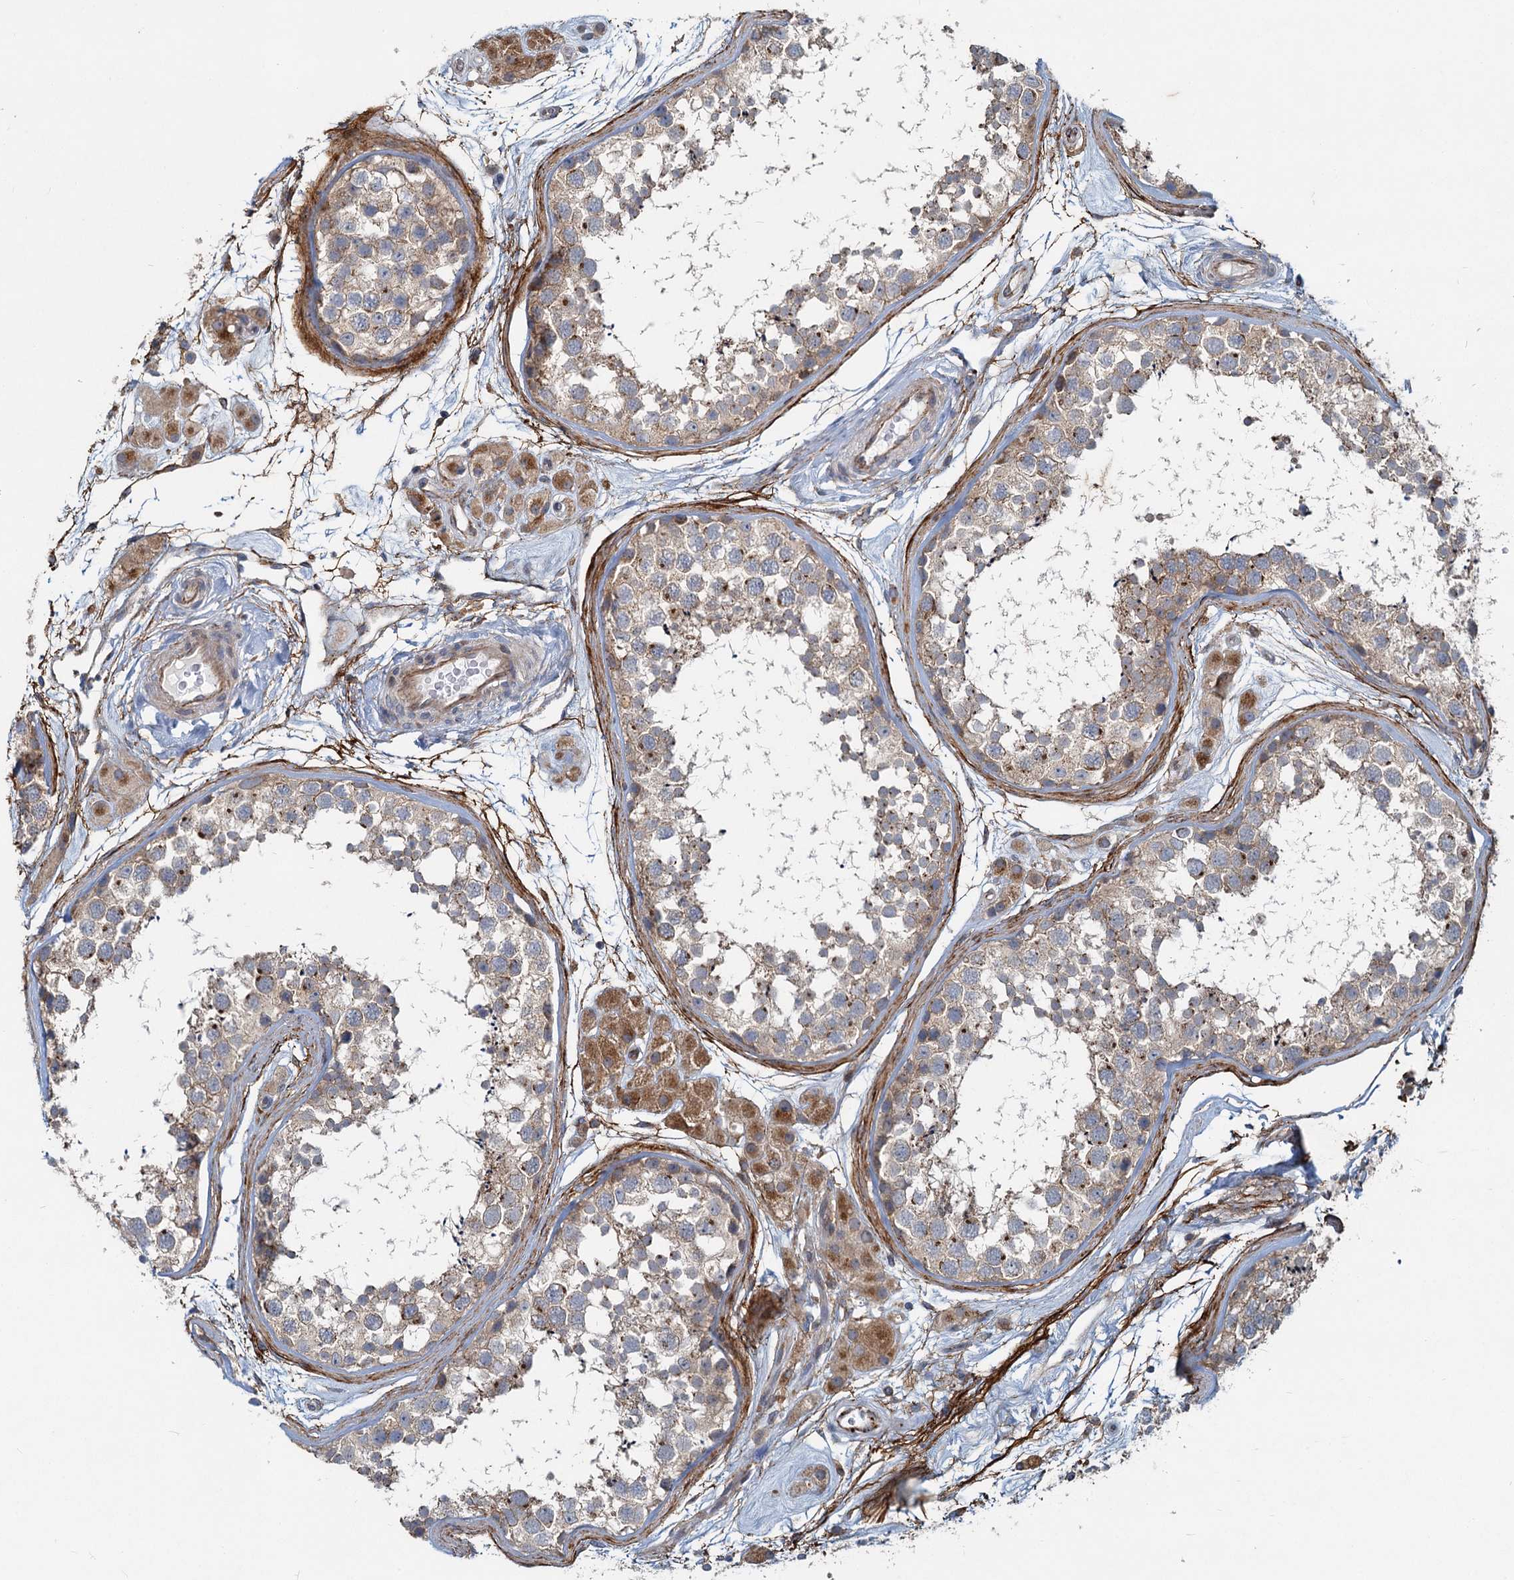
{"staining": {"intensity": "moderate", "quantity": "<25%", "location": "cytoplasmic/membranous"}, "tissue": "testis", "cell_type": "Cells in seminiferous ducts", "image_type": "normal", "snomed": [{"axis": "morphology", "description": "Normal tissue, NOS"}, {"axis": "topography", "description": "Testis"}], "caption": "Protein staining by immunohistochemistry demonstrates moderate cytoplasmic/membranous staining in approximately <25% of cells in seminiferous ducts in benign testis. (IHC, brightfield microscopy, high magnification).", "gene": "ADCY2", "patient": {"sex": "male", "age": 56}}